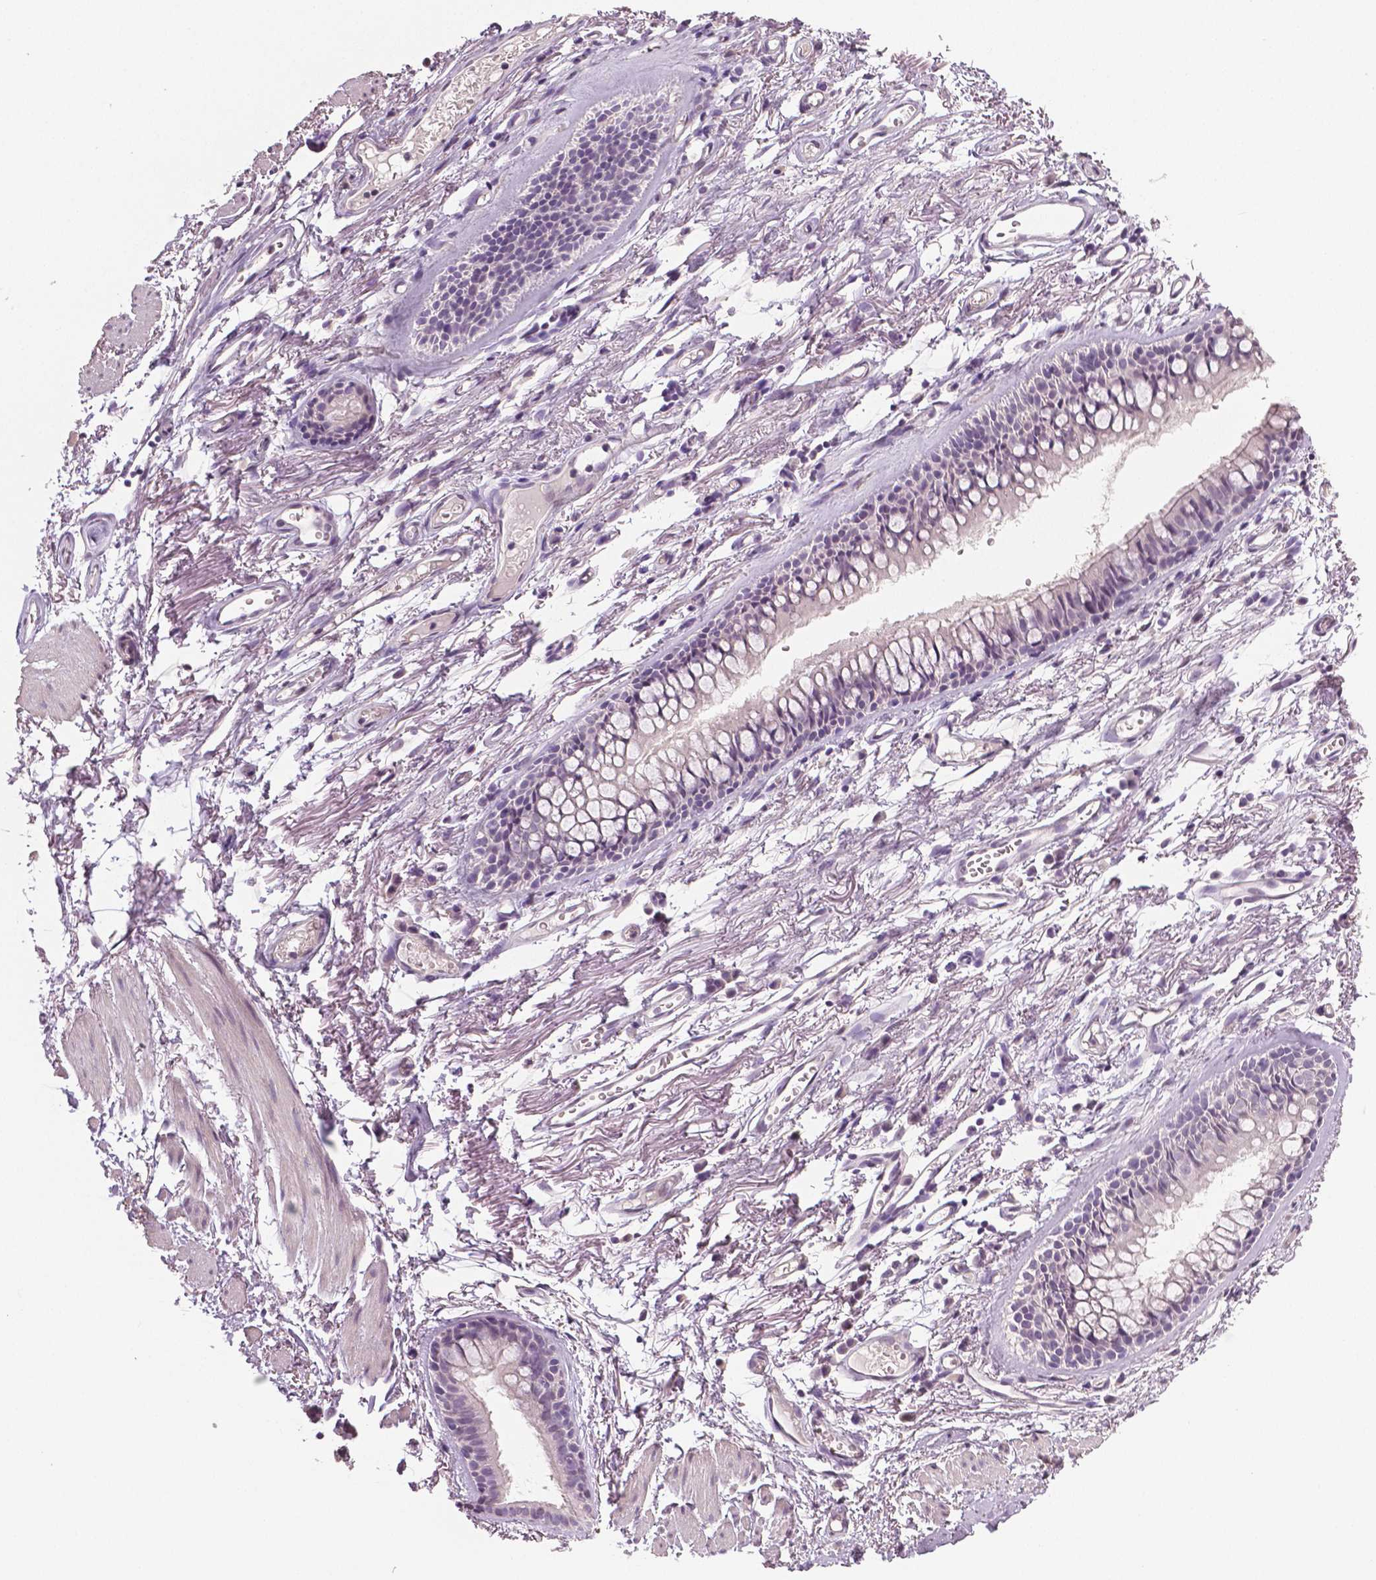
{"staining": {"intensity": "negative", "quantity": "none", "location": "none"}, "tissue": "soft tissue", "cell_type": "Chondrocytes", "image_type": "normal", "snomed": [{"axis": "morphology", "description": "Normal tissue, NOS"}, {"axis": "topography", "description": "Cartilage tissue"}, {"axis": "topography", "description": "Bronchus"}], "caption": "Protein analysis of benign soft tissue displays no significant expression in chondrocytes.", "gene": "NECAB1", "patient": {"sex": "female", "age": 79}}